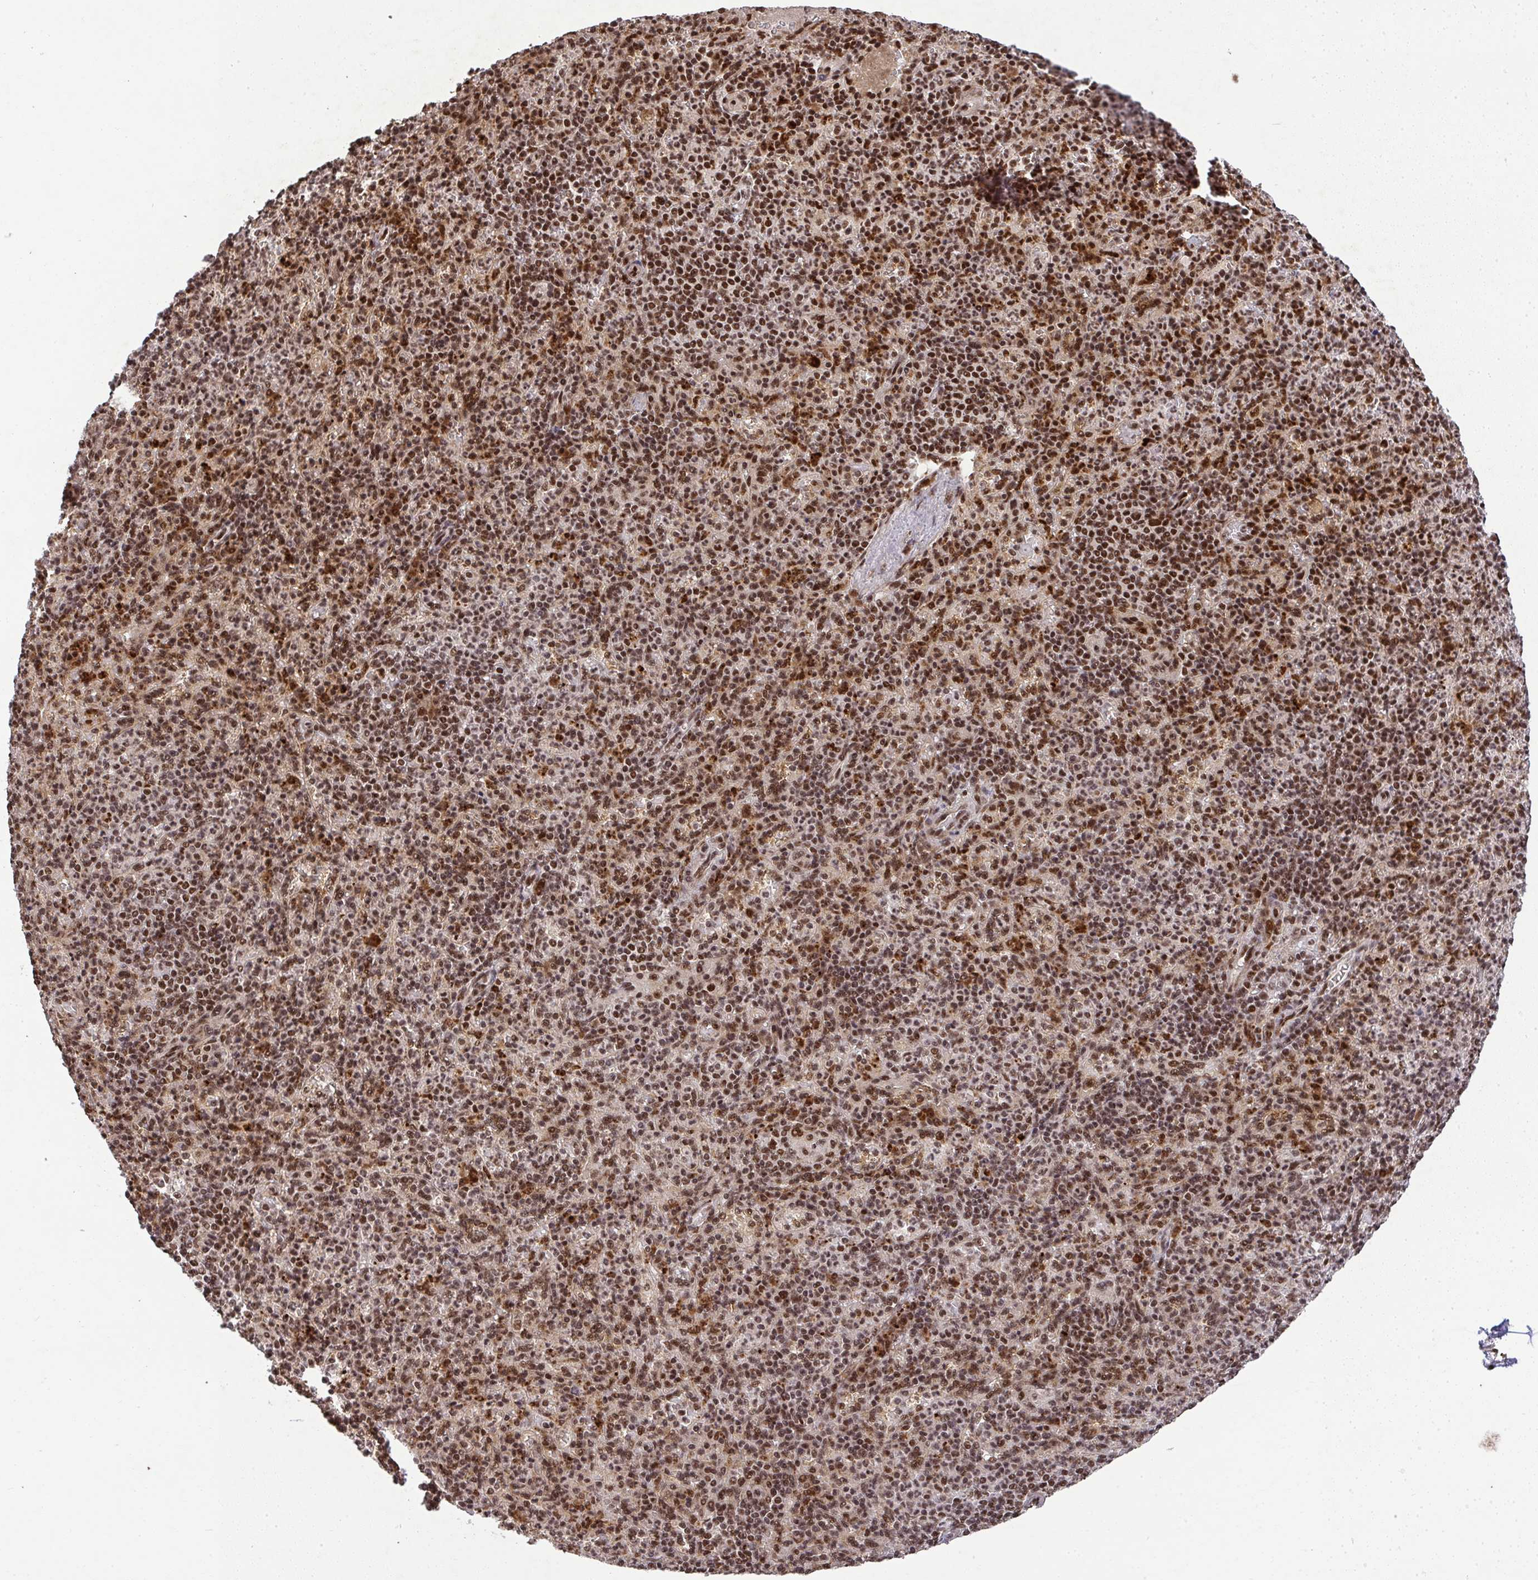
{"staining": {"intensity": "strong", "quantity": ">75%", "location": "nuclear"}, "tissue": "spleen", "cell_type": "Cells in red pulp", "image_type": "normal", "snomed": [{"axis": "morphology", "description": "Normal tissue, NOS"}, {"axis": "topography", "description": "Spleen"}], "caption": "Cells in red pulp reveal high levels of strong nuclear staining in approximately >75% of cells in benign spleen.", "gene": "U2AF1L4", "patient": {"sex": "female", "age": 74}}